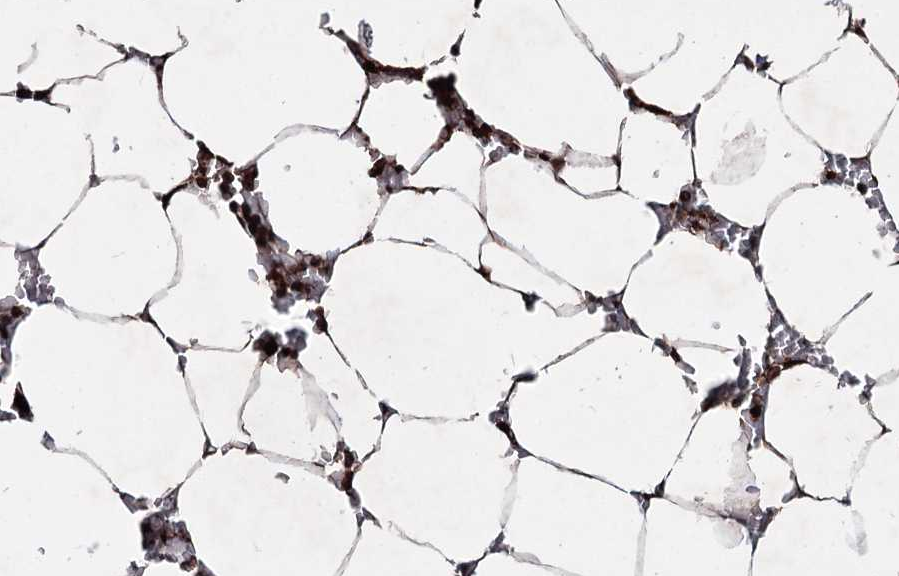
{"staining": {"intensity": "strong", "quantity": ">75%", "location": "cytoplasmic/membranous,nuclear"}, "tissue": "bone marrow", "cell_type": "Hematopoietic cells", "image_type": "normal", "snomed": [{"axis": "morphology", "description": "Normal tissue, NOS"}, {"axis": "topography", "description": "Bone marrow"}], "caption": "Immunohistochemistry (IHC) staining of benign bone marrow, which reveals high levels of strong cytoplasmic/membranous,nuclear expression in approximately >75% of hematopoietic cells indicating strong cytoplasmic/membranous,nuclear protein positivity. The staining was performed using DAB (3,3'-diaminobenzidine) (brown) for protein detection and nuclei were counterstained in hematoxylin (blue).", "gene": "SERINC5", "patient": {"sex": "male", "age": 70}}